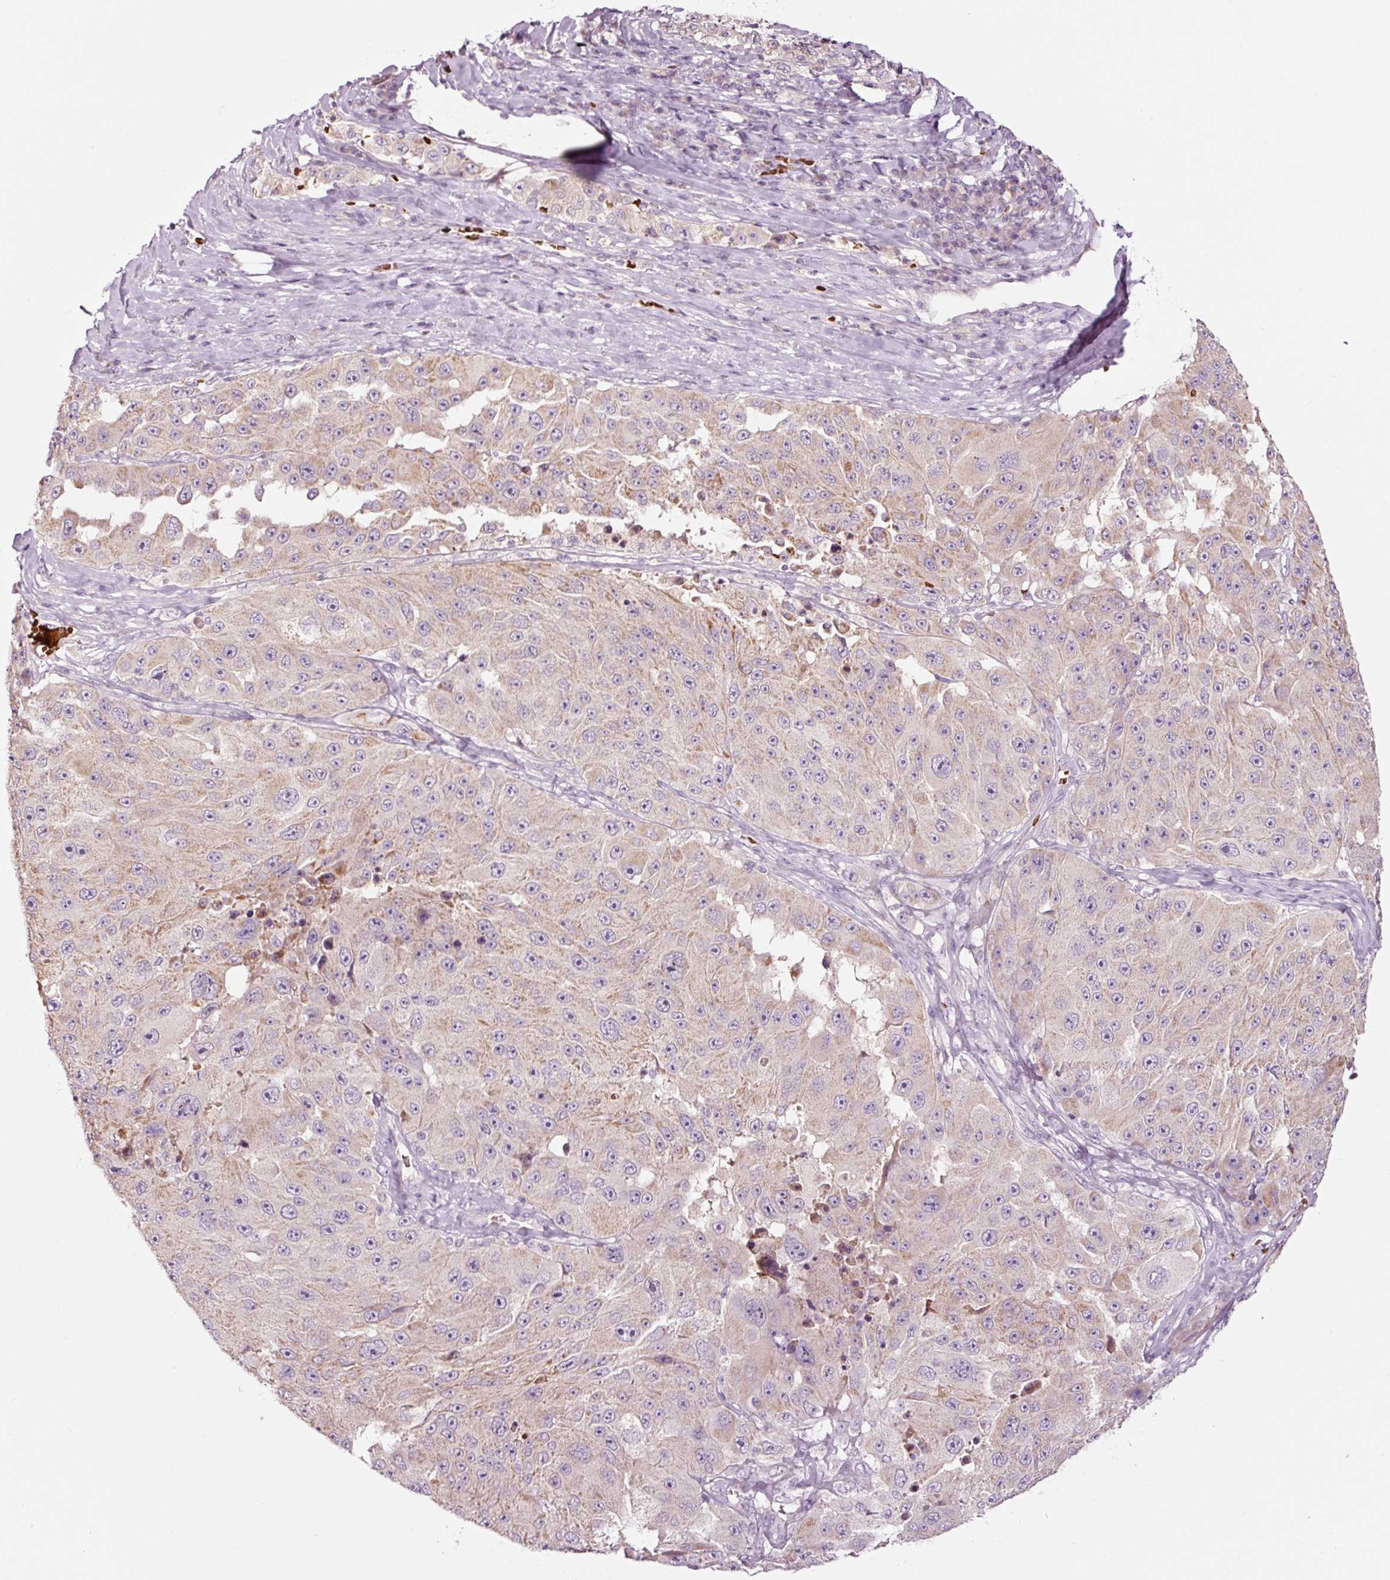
{"staining": {"intensity": "moderate", "quantity": "25%-75%", "location": "cytoplasmic/membranous"}, "tissue": "melanoma", "cell_type": "Tumor cells", "image_type": "cancer", "snomed": [{"axis": "morphology", "description": "Malignant melanoma, Metastatic site"}, {"axis": "topography", "description": "Lymph node"}], "caption": "Immunohistochemistry histopathology image of human malignant melanoma (metastatic site) stained for a protein (brown), which demonstrates medium levels of moderate cytoplasmic/membranous staining in about 25%-75% of tumor cells.", "gene": "LDHAL6B", "patient": {"sex": "male", "age": 62}}